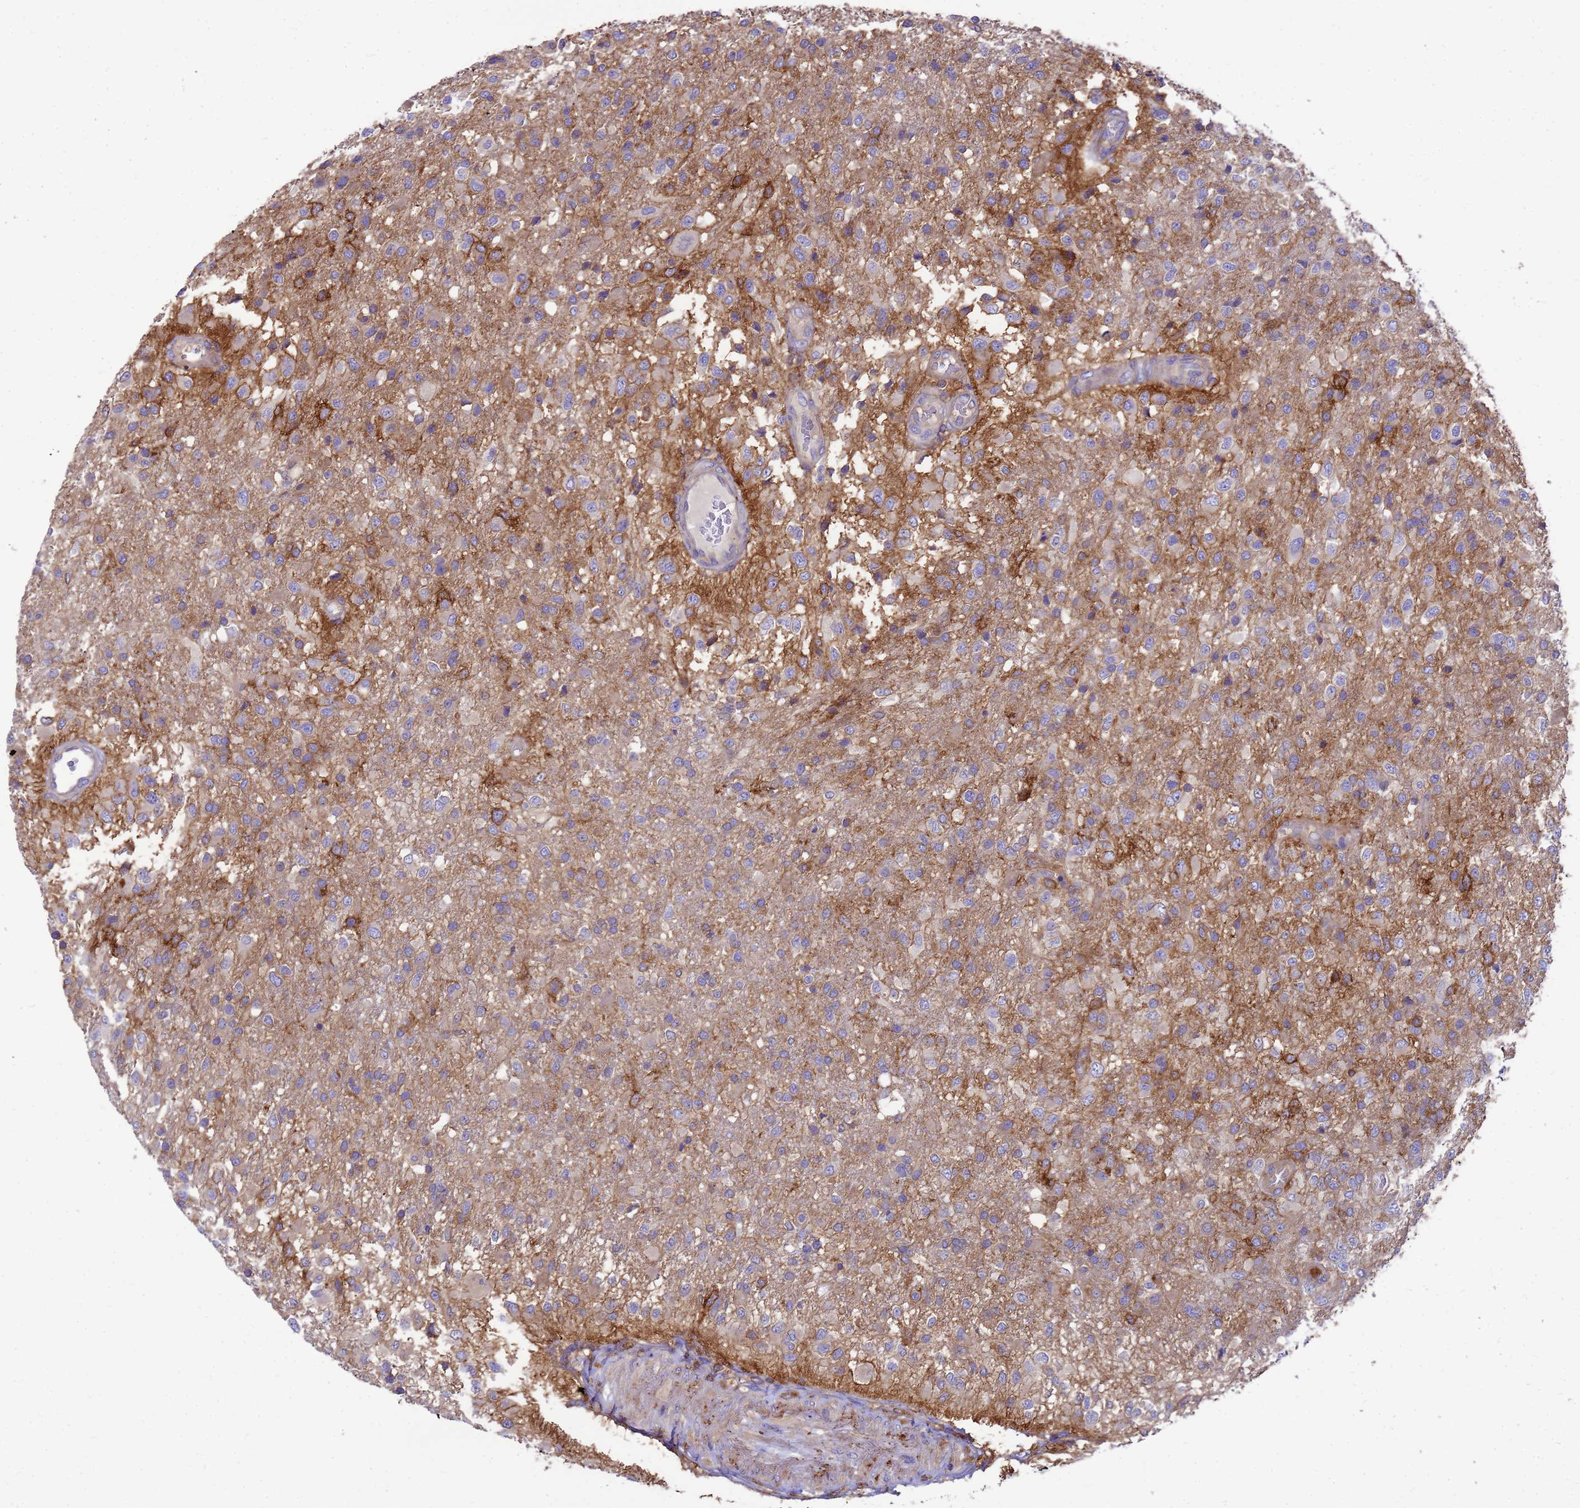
{"staining": {"intensity": "weak", "quantity": "<25%", "location": "cytoplasmic/membranous"}, "tissue": "glioma", "cell_type": "Tumor cells", "image_type": "cancer", "snomed": [{"axis": "morphology", "description": "Glioma, malignant, High grade"}, {"axis": "topography", "description": "Brain"}], "caption": "DAB (3,3'-diaminobenzidine) immunohistochemical staining of malignant high-grade glioma displays no significant positivity in tumor cells.", "gene": "ZNF235", "patient": {"sex": "female", "age": 74}}